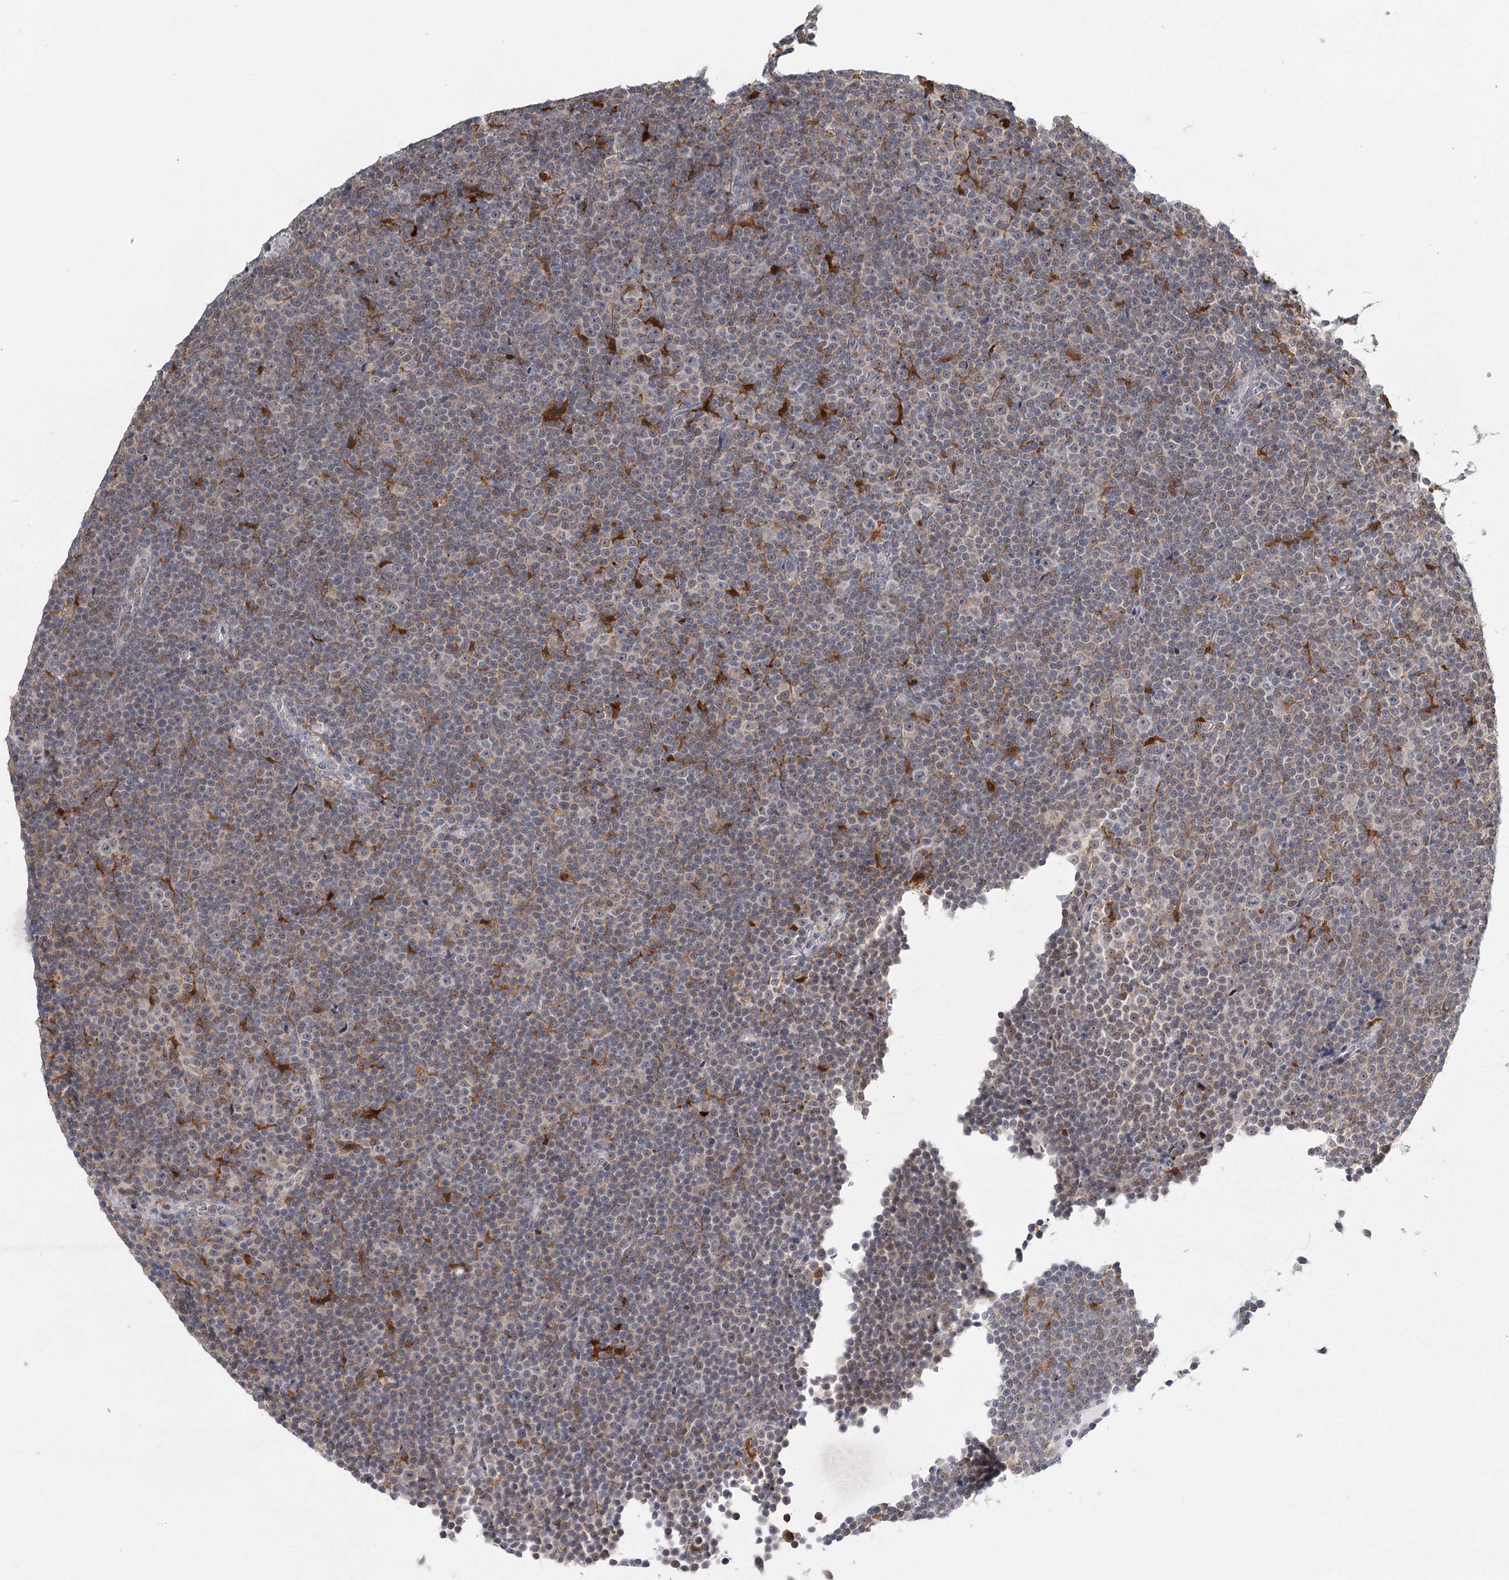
{"staining": {"intensity": "negative", "quantity": "none", "location": "none"}, "tissue": "lymphoma", "cell_type": "Tumor cells", "image_type": "cancer", "snomed": [{"axis": "morphology", "description": "Malignant lymphoma, non-Hodgkin's type, Low grade"}, {"axis": "topography", "description": "Lymph node"}], "caption": "Immunohistochemistry image of lymphoma stained for a protein (brown), which shows no expression in tumor cells. The staining was performed using DAB to visualize the protein expression in brown, while the nuclei were stained in blue with hematoxylin (Magnification: 20x).", "gene": "TMEM70", "patient": {"sex": "female", "age": 67}}